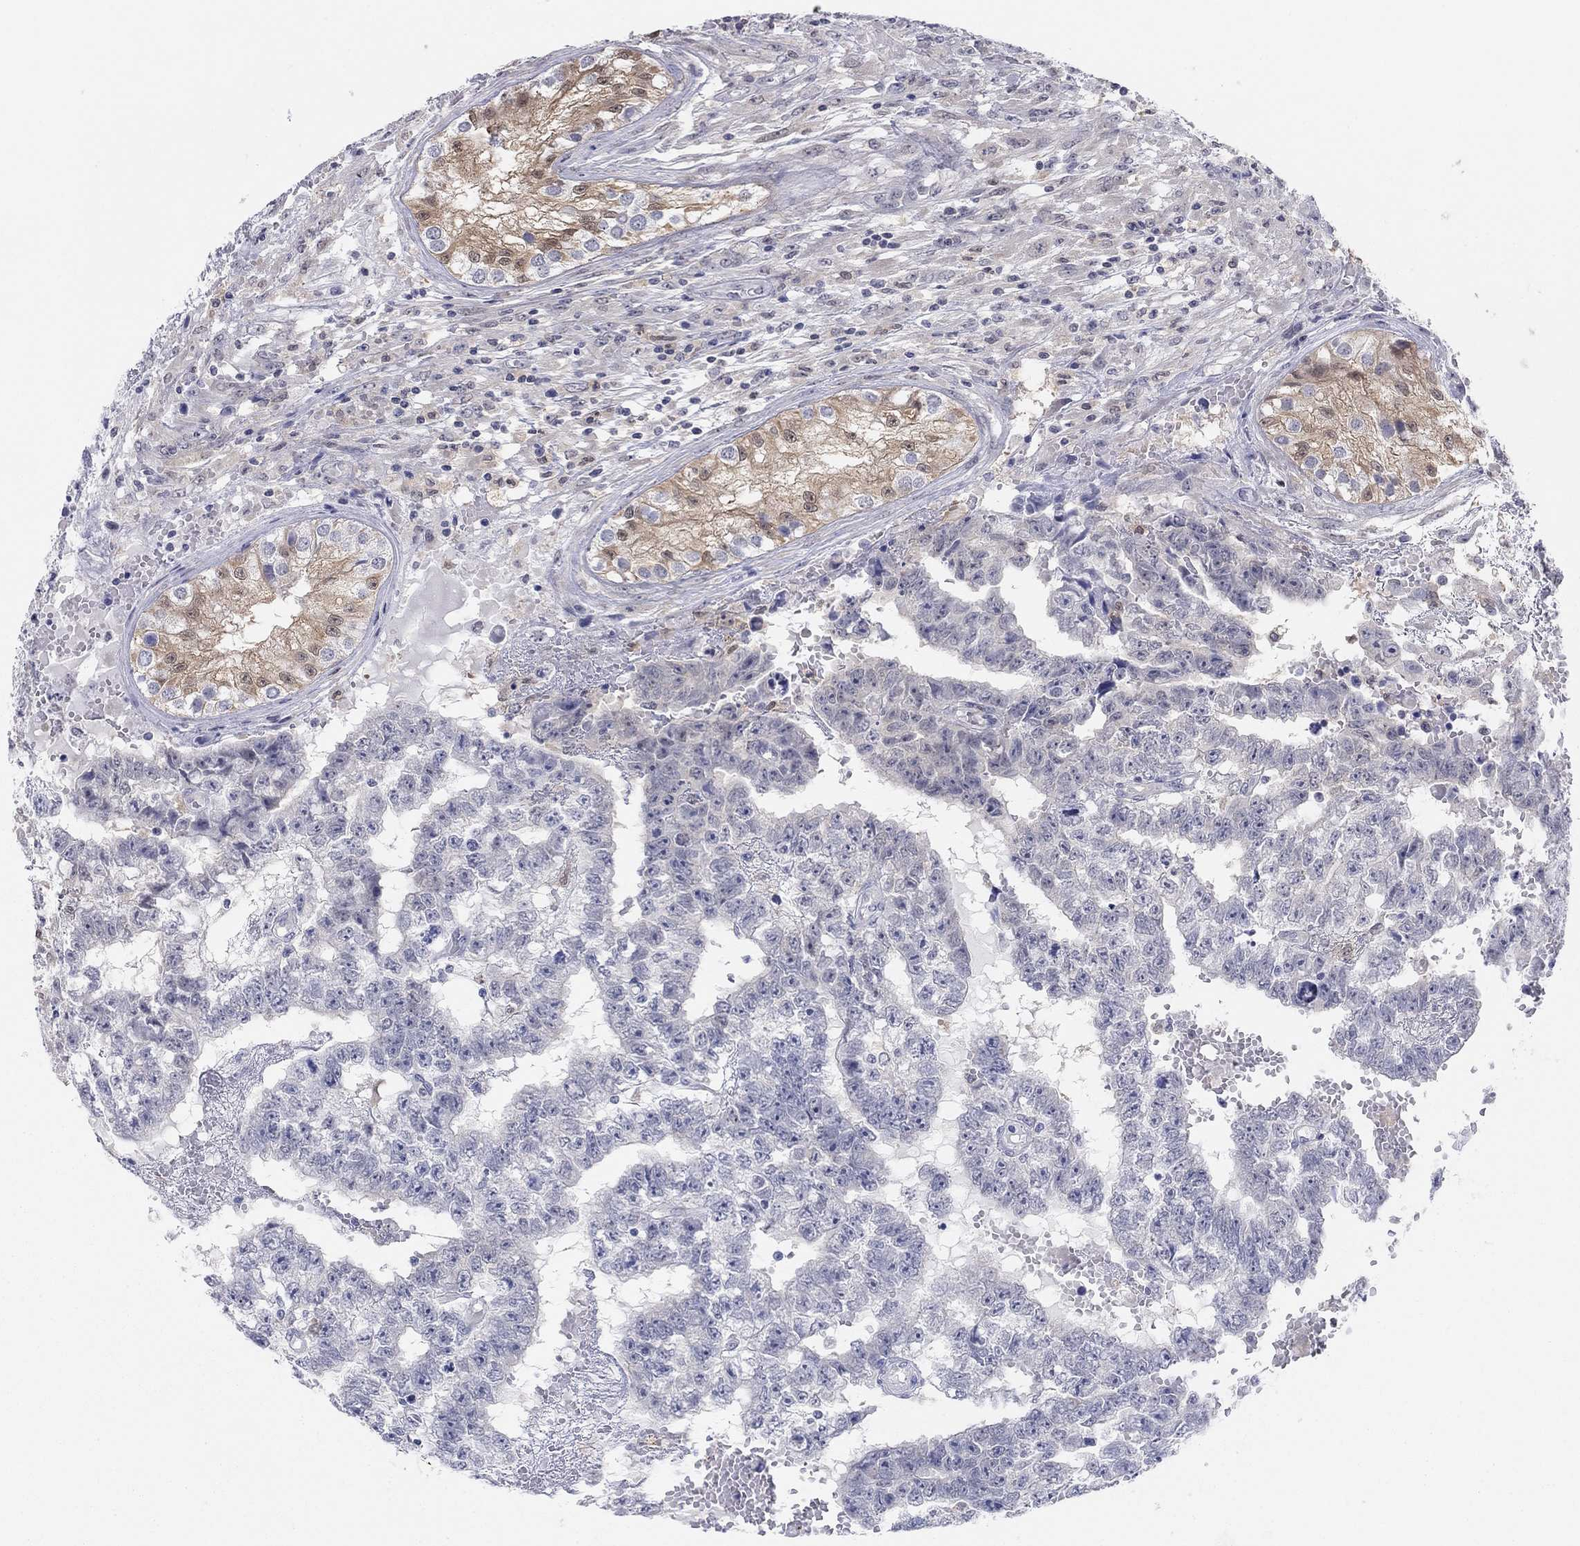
{"staining": {"intensity": "negative", "quantity": "none", "location": "none"}, "tissue": "testis cancer", "cell_type": "Tumor cells", "image_type": "cancer", "snomed": [{"axis": "morphology", "description": "Carcinoma, Embryonal, NOS"}, {"axis": "topography", "description": "Testis"}], "caption": "DAB immunohistochemical staining of testis embryonal carcinoma displays no significant staining in tumor cells.", "gene": "PDXK", "patient": {"sex": "male", "age": 25}}